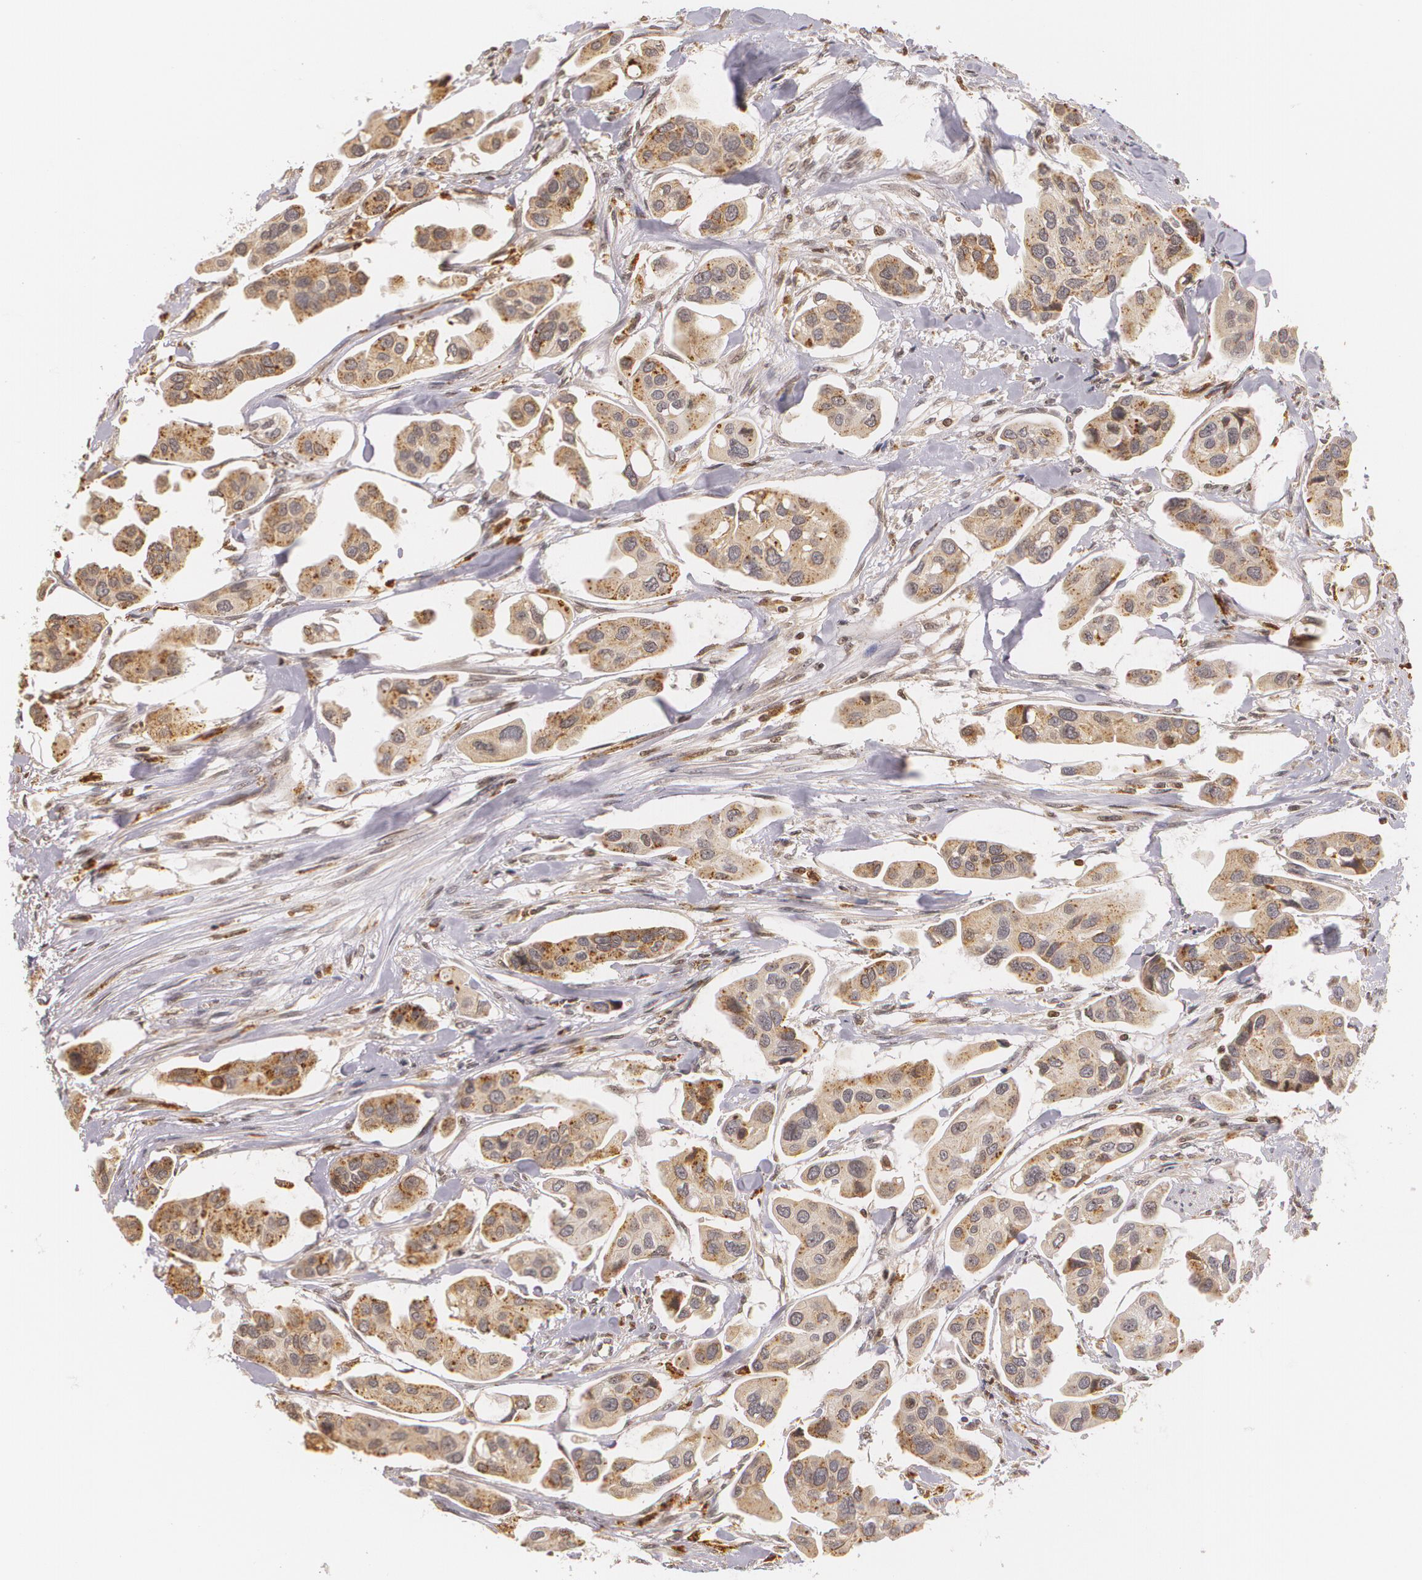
{"staining": {"intensity": "moderate", "quantity": ">75%", "location": "cytoplasmic/membranous"}, "tissue": "urothelial cancer", "cell_type": "Tumor cells", "image_type": "cancer", "snomed": [{"axis": "morphology", "description": "Adenocarcinoma, NOS"}, {"axis": "topography", "description": "Urinary bladder"}], "caption": "High-power microscopy captured an immunohistochemistry histopathology image of urothelial cancer, revealing moderate cytoplasmic/membranous positivity in approximately >75% of tumor cells.", "gene": "VAV3", "patient": {"sex": "male", "age": 61}}